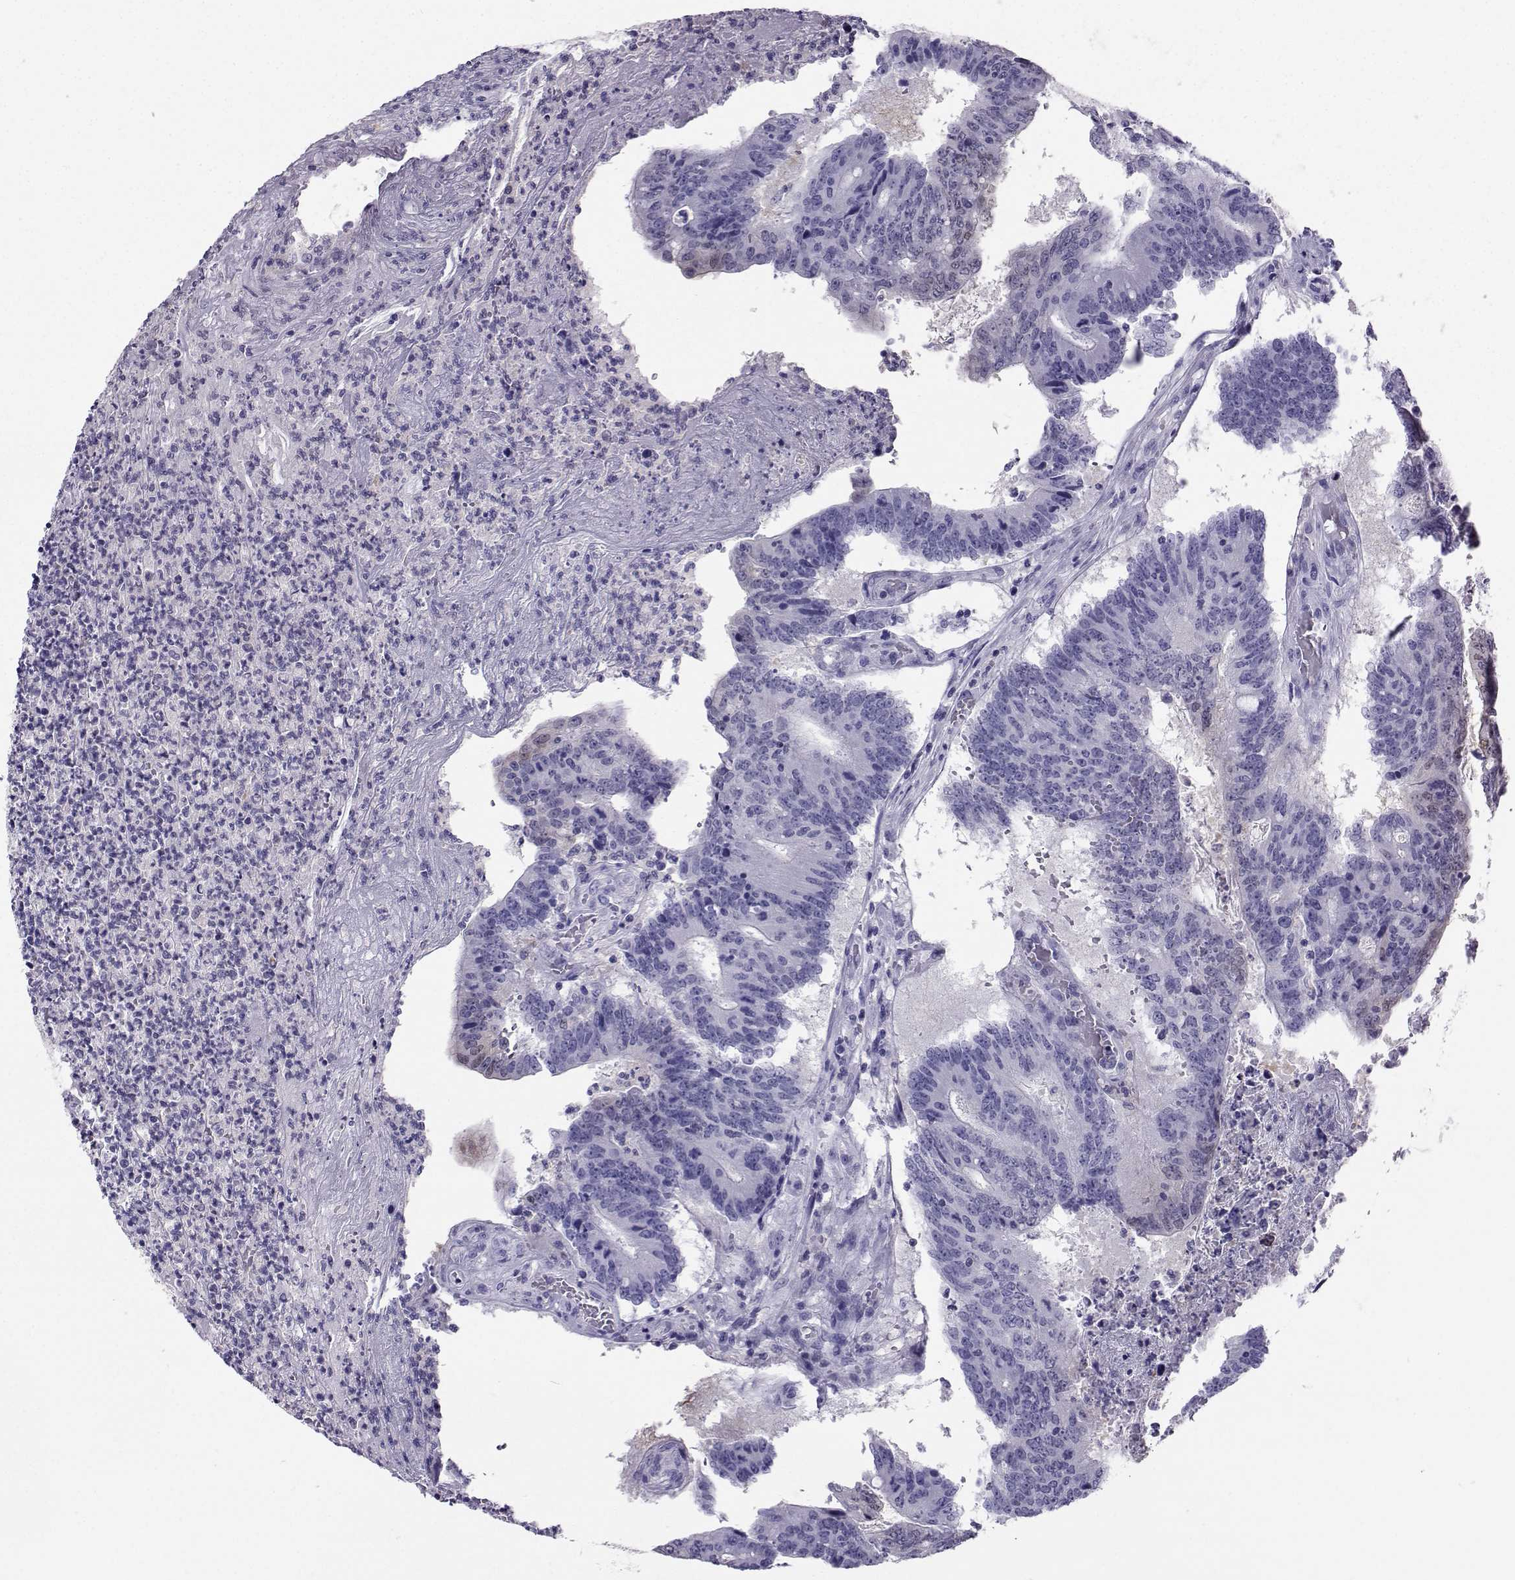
{"staining": {"intensity": "negative", "quantity": "none", "location": "none"}, "tissue": "colorectal cancer", "cell_type": "Tumor cells", "image_type": "cancer", "snomed": [{"axis": "morphology", "description": "Adenocarcinoma, NOS"}, {"axis": "topography", "description": "Colon"}], "caption": "An IHC photomicrograph of adenocarcinoma (colorectal) is shown. There is no staining in tumor cells of adenocarcinoma (colorectal).", "gene": "PGK1", "patient": {"sex": "female", "age": 70}}